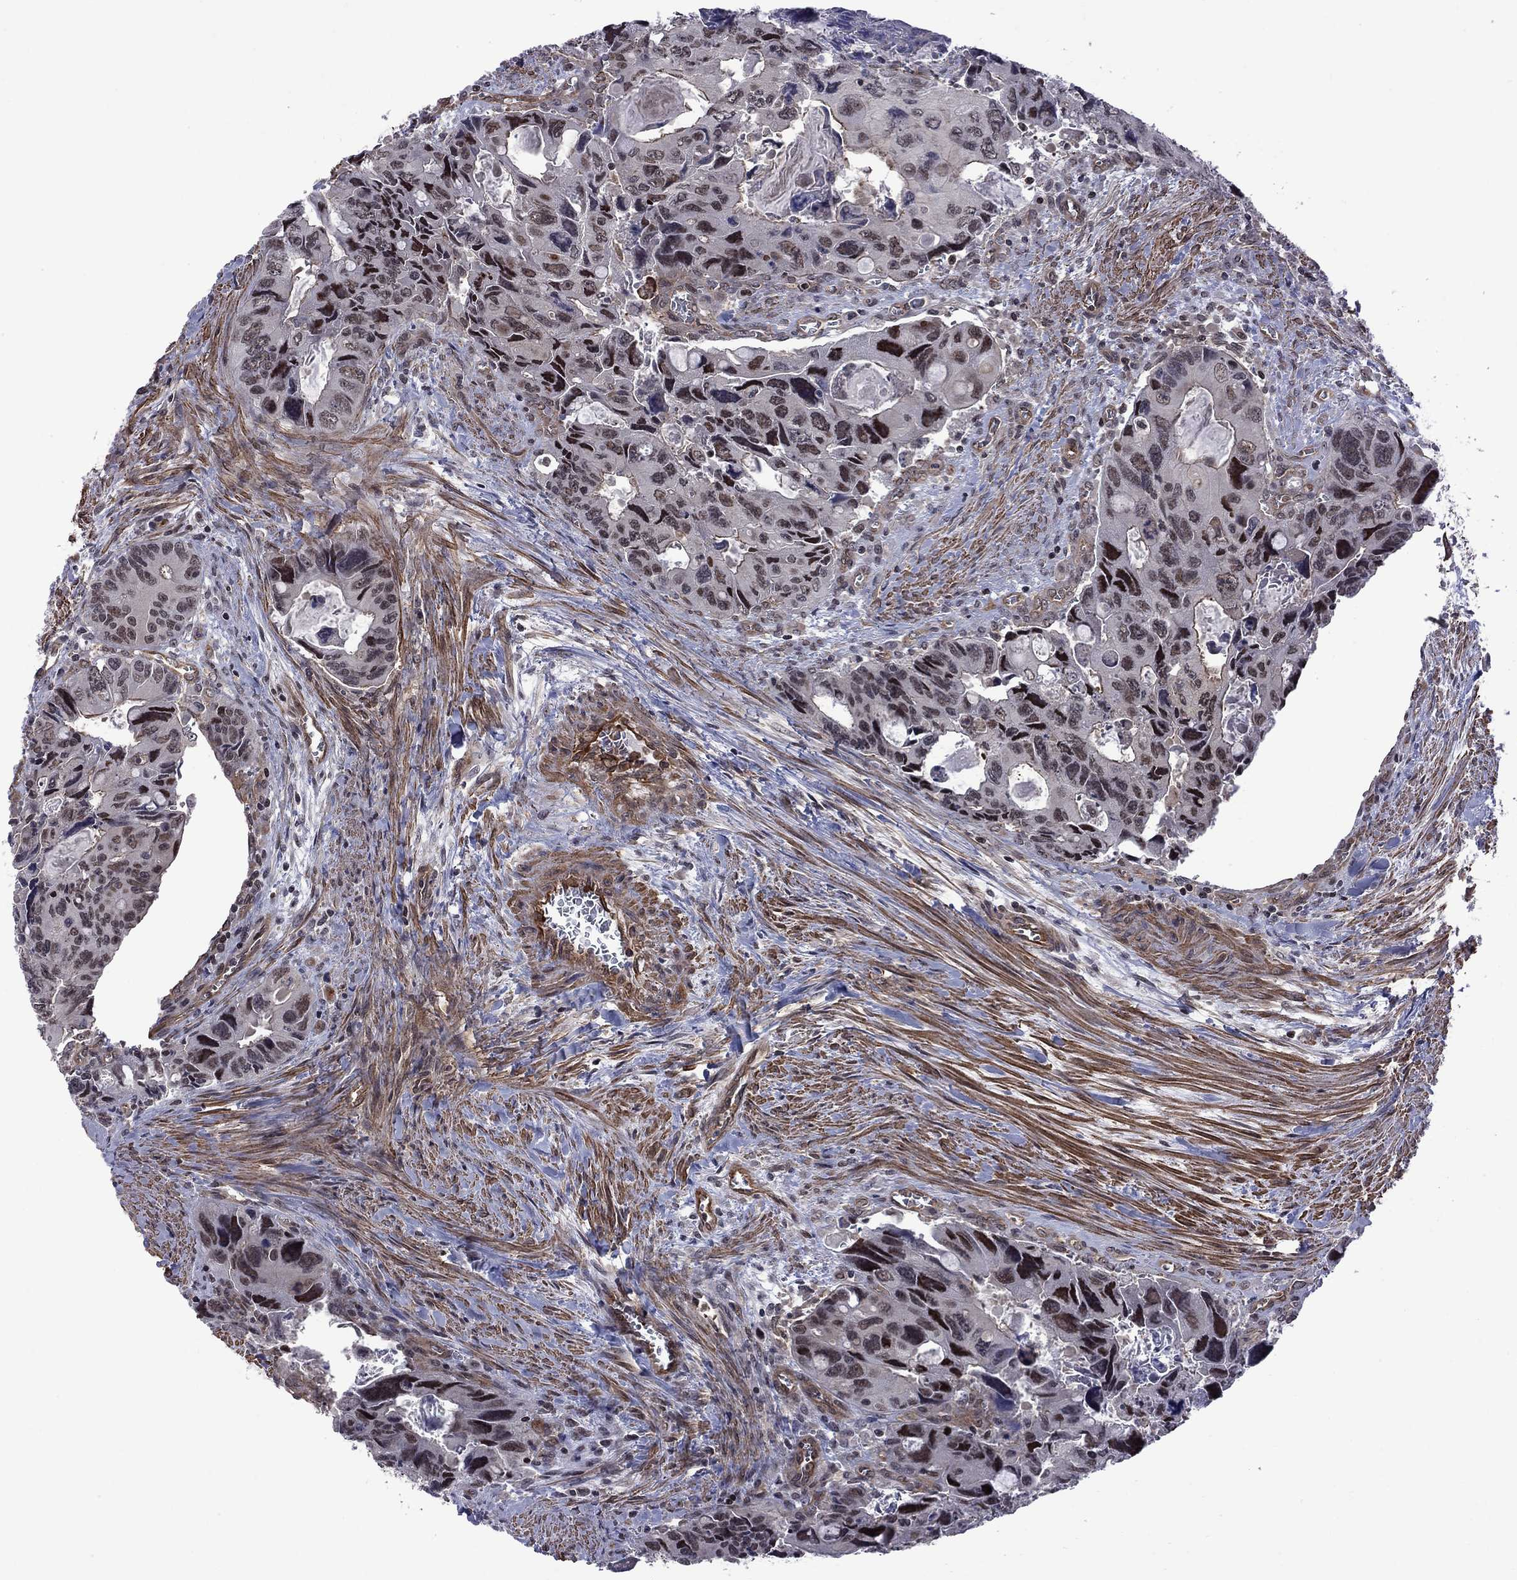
{"staining": {"intensity": "moderate", "quantity": "<25%", "location": "nuclear"}, "tissue": "colorectal cancer", "cell_type": "Tumor cells", "image_type": "cancer", "snomed": [{"axis": "morphology", "description": "Adenocarcinoma, NOS"}, {"axis": "topography", "description": "Rectum"}], "caption": "Colorectal cancer stained with DAB (3,3'-diaminobenzidine) immunohistochemistry (IHC) displays low levels of moderate nuclear expression in about <25% of tumor cells.", "gene": "BRF1", "patient": {"sex": "male", "age": 62}}